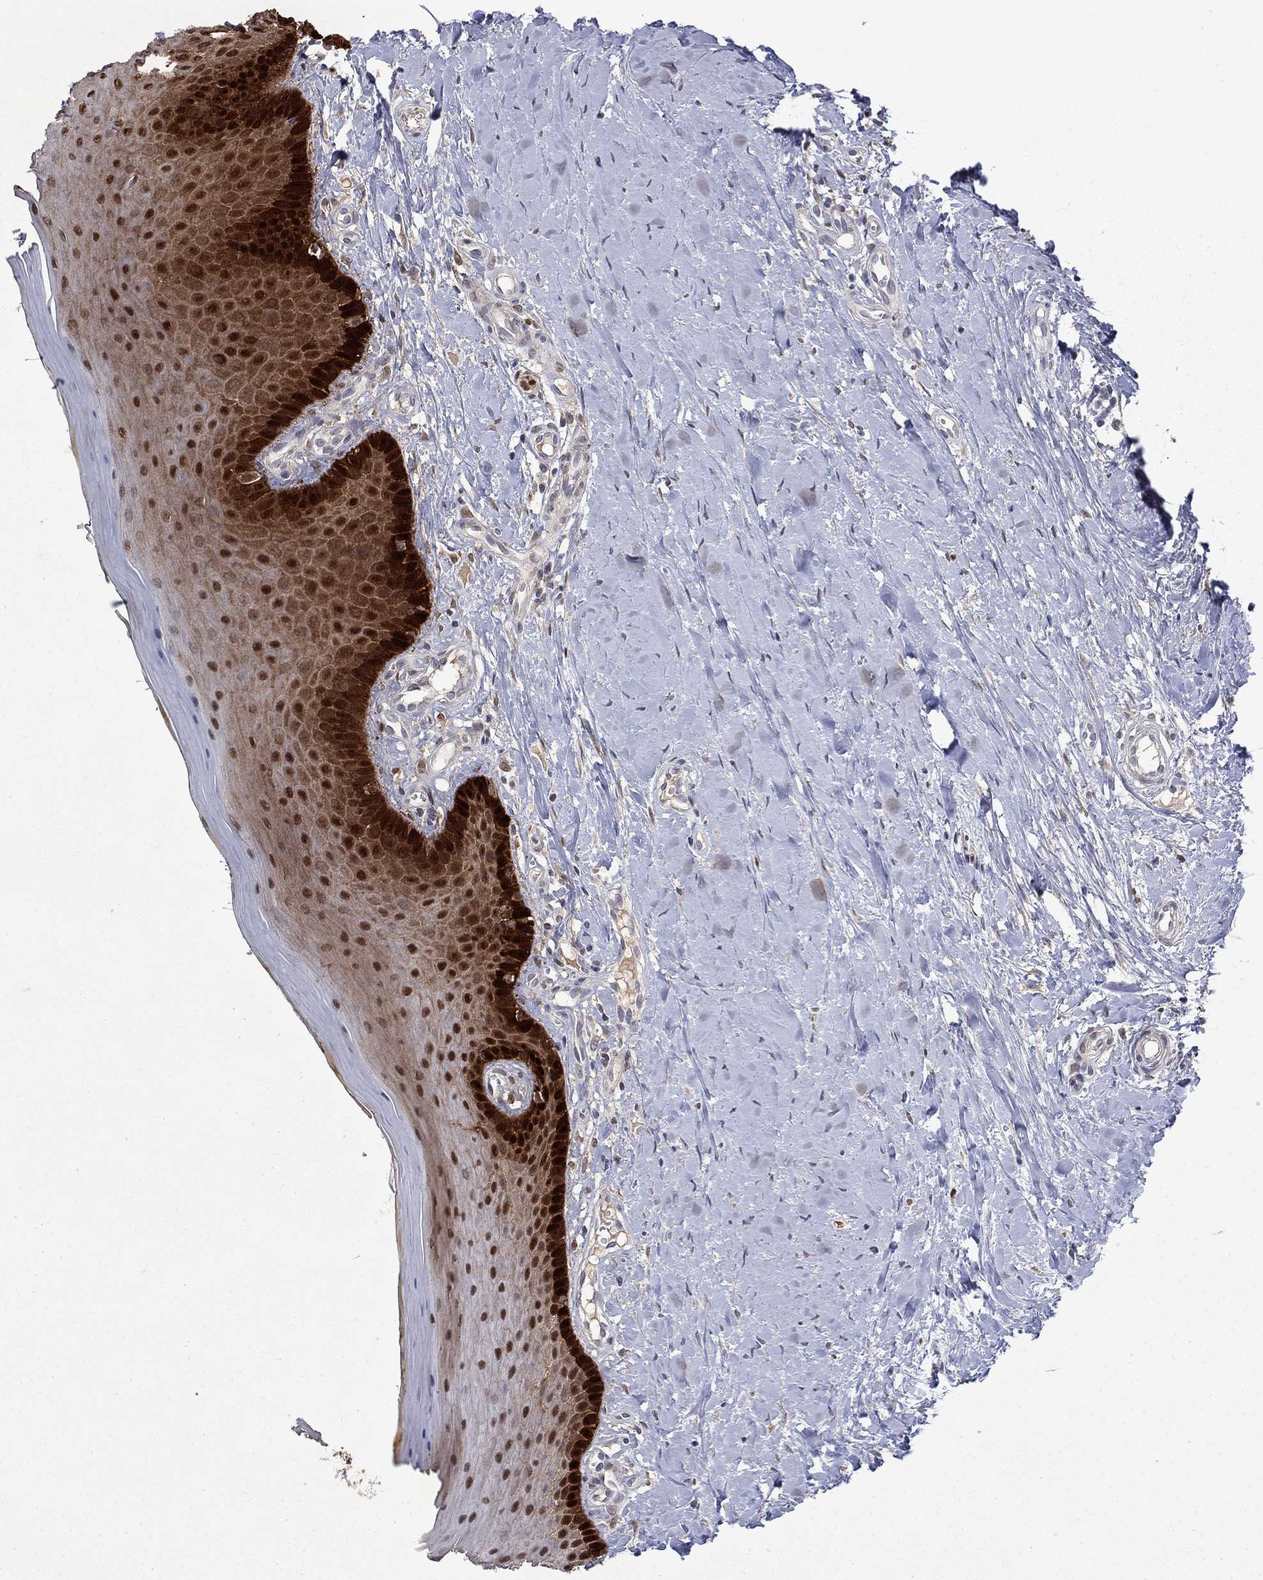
{"staining": {"intensity": "strong", "quantity": "25%-75%", "location": "cytoplasmic/membranous,nuclear"}, "tissue": "oral mucosa", "cell_type": "Squamous epithelial cells", "image_type": "normal", "snomed": [{"axis": "morphology", "description": "Normal tissue, NOS"}, {"axis": "topography", "description": "Oral tissue"}], "caption": "Immunohistochemical staining of unremarkable human oral mucosa reveals strong cytoplasmic/membranous,nuclear protein expression in about 25%-75% of squamous epithelial cells.", "gene": "CBR1", "patient": {"sex": "female", "age": 43}}